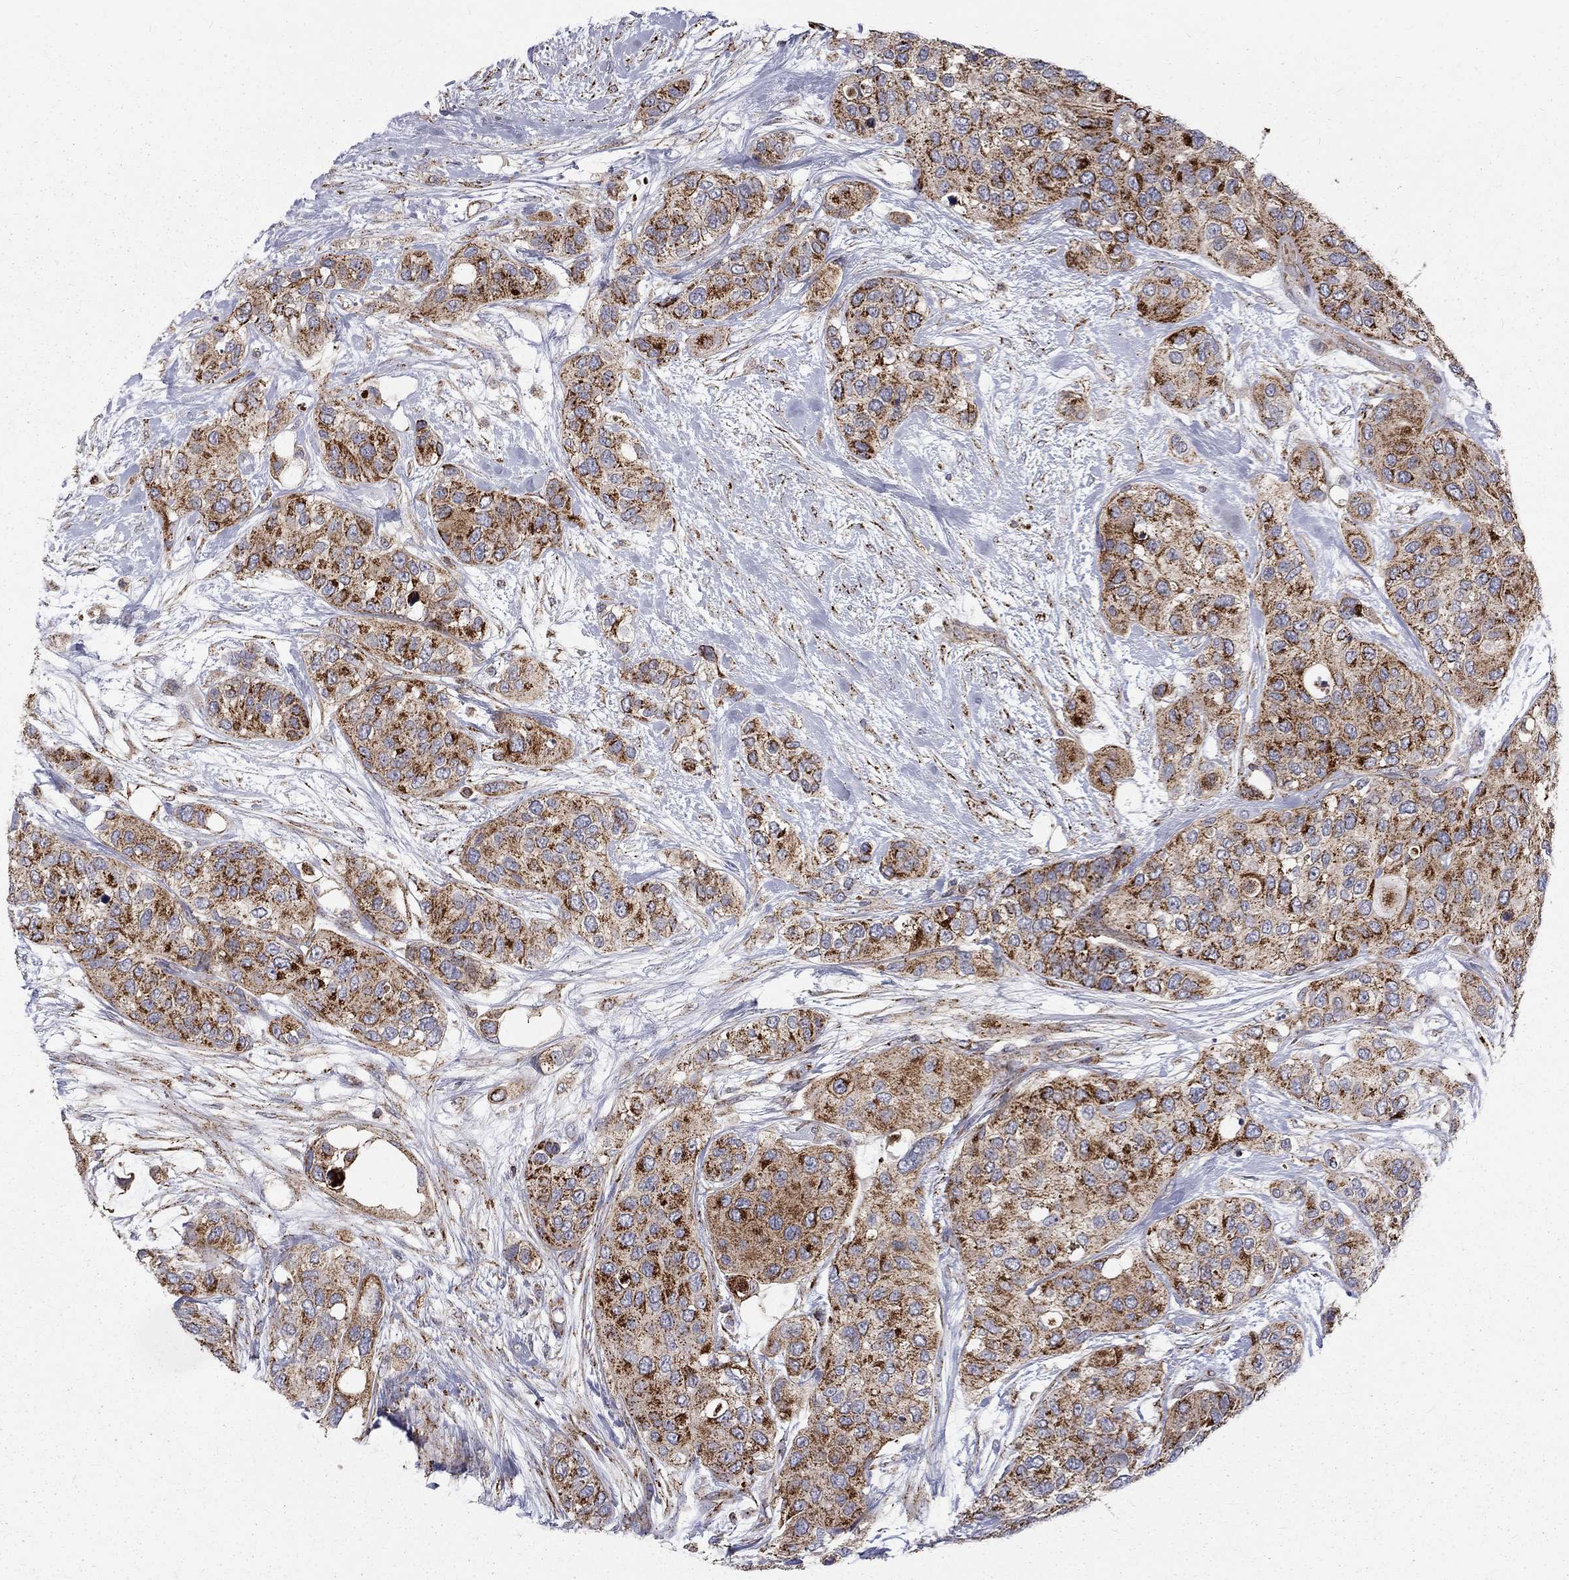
{"staining": {"intensity": "strong", "quantity": "25%-75%", "location": "cytoplasmic/membranous"}, "tissue": "urothelial cancer", "cell_type": "Tumor cells", "image_type": "cancer", "snomed": [{"axis": "morphology", "description": "Urothelial carcinoma, High grade"}, {"axis": "topography", "description": "Urinary bladder"}], "caption": "Immunohistochemical staining of human high-grade urothelial carcinoma demonstrates high levels of strong cytoplasmic/membranous staining in approximately 25%-75% of tumor cells.", "gene": "ALDH1B1", "patient": {"sex": "male", "age": 77}}